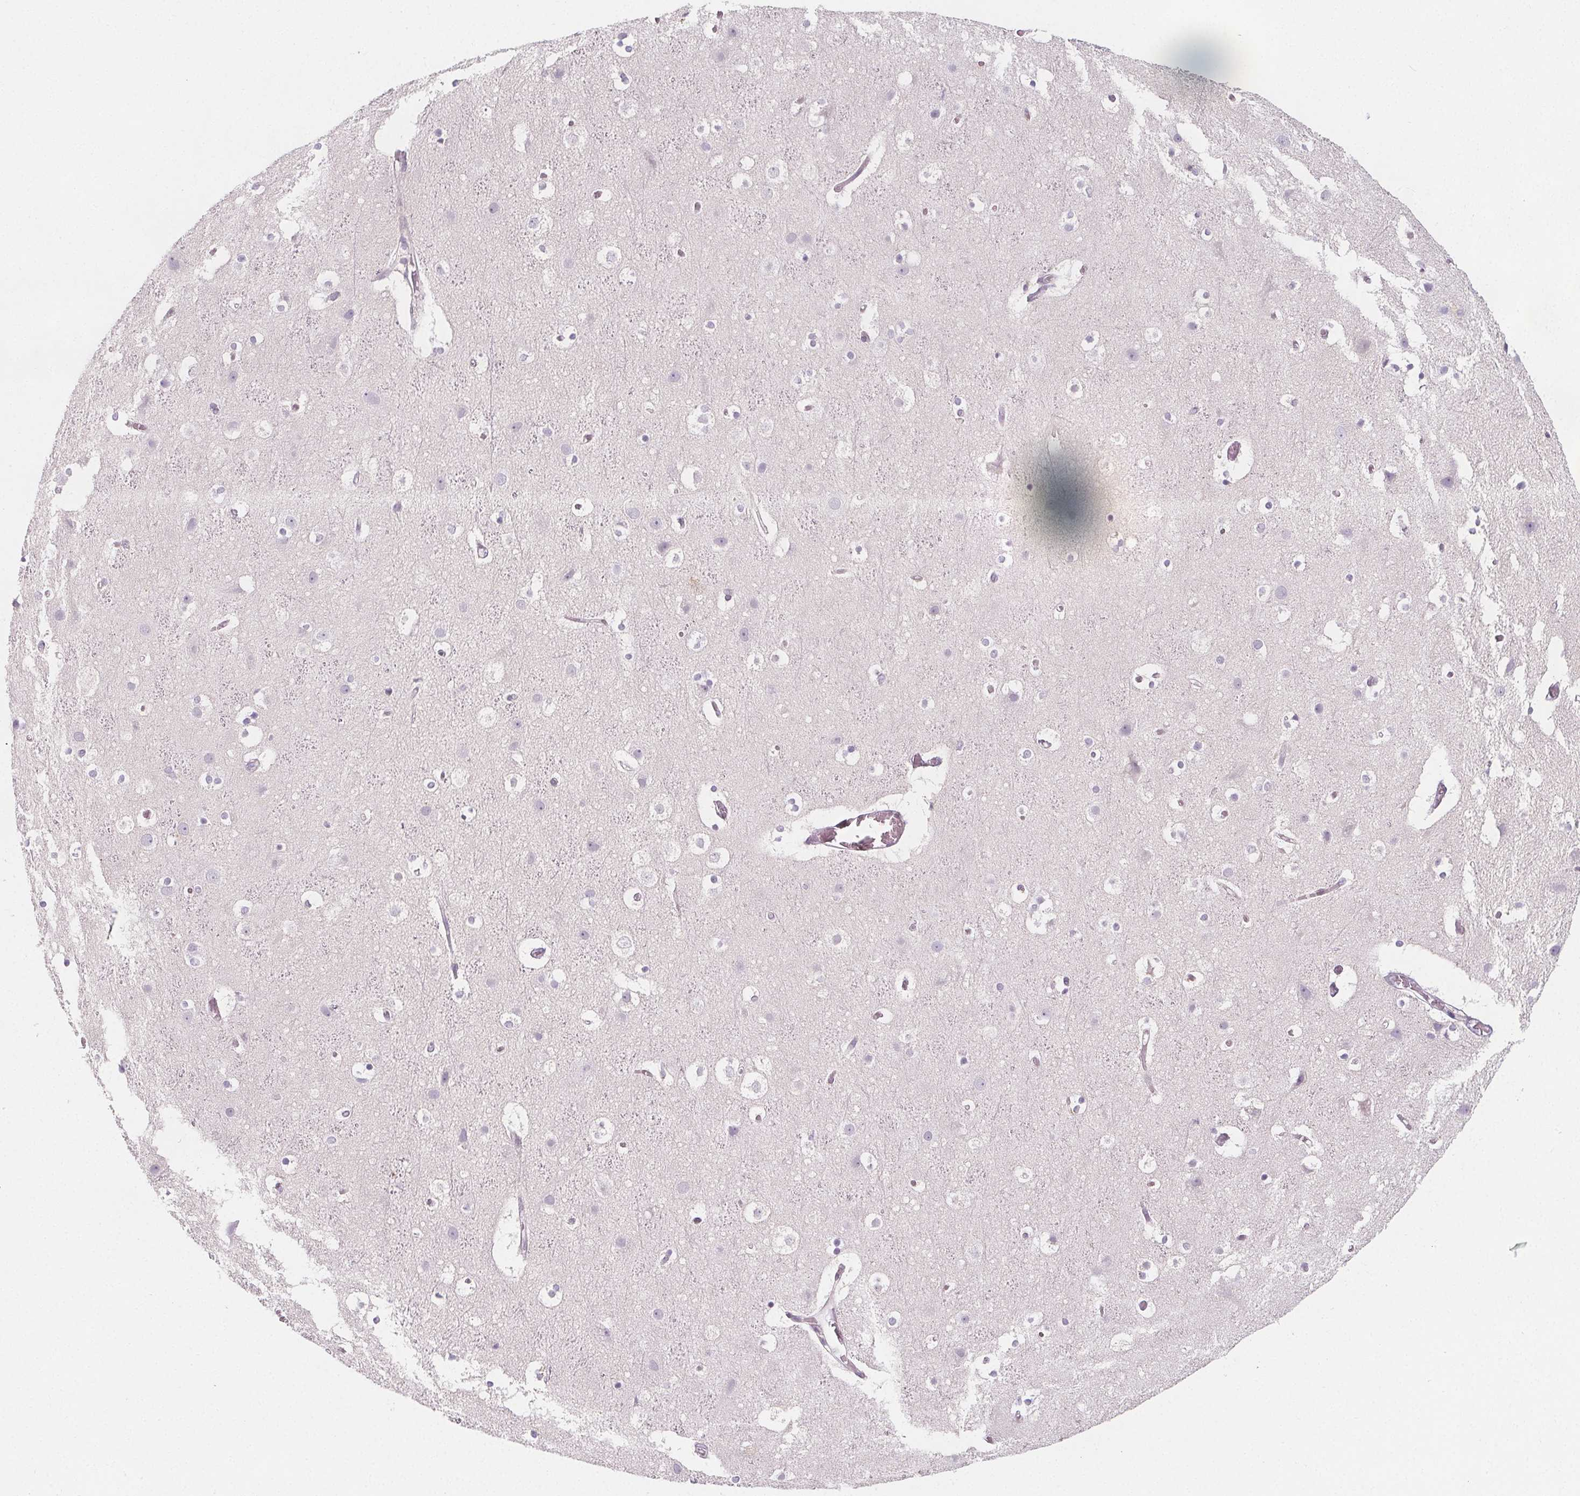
{"staining": {"intensity": "negative", "quantity": "none", "location": "none"}, "tissue": "cerebral cortex", "cell_type": "Endothelial cells", "image_type": "normal", "snomed": [{"axis": "morphology", "description": "Normal tissue, NOS"}, {"axis": "topography", "description": "Cerebral cortex"}], "caption": "IHC photomicrograph of unremarkable cerebral cortex: human cerebral cortex stained with DAB (3,3'-diaminobenzidine) exhibits no significant protein positivity in endothelial cells.", "gene": "IL17C", "patient": {"sex": "female", "age": 52}}